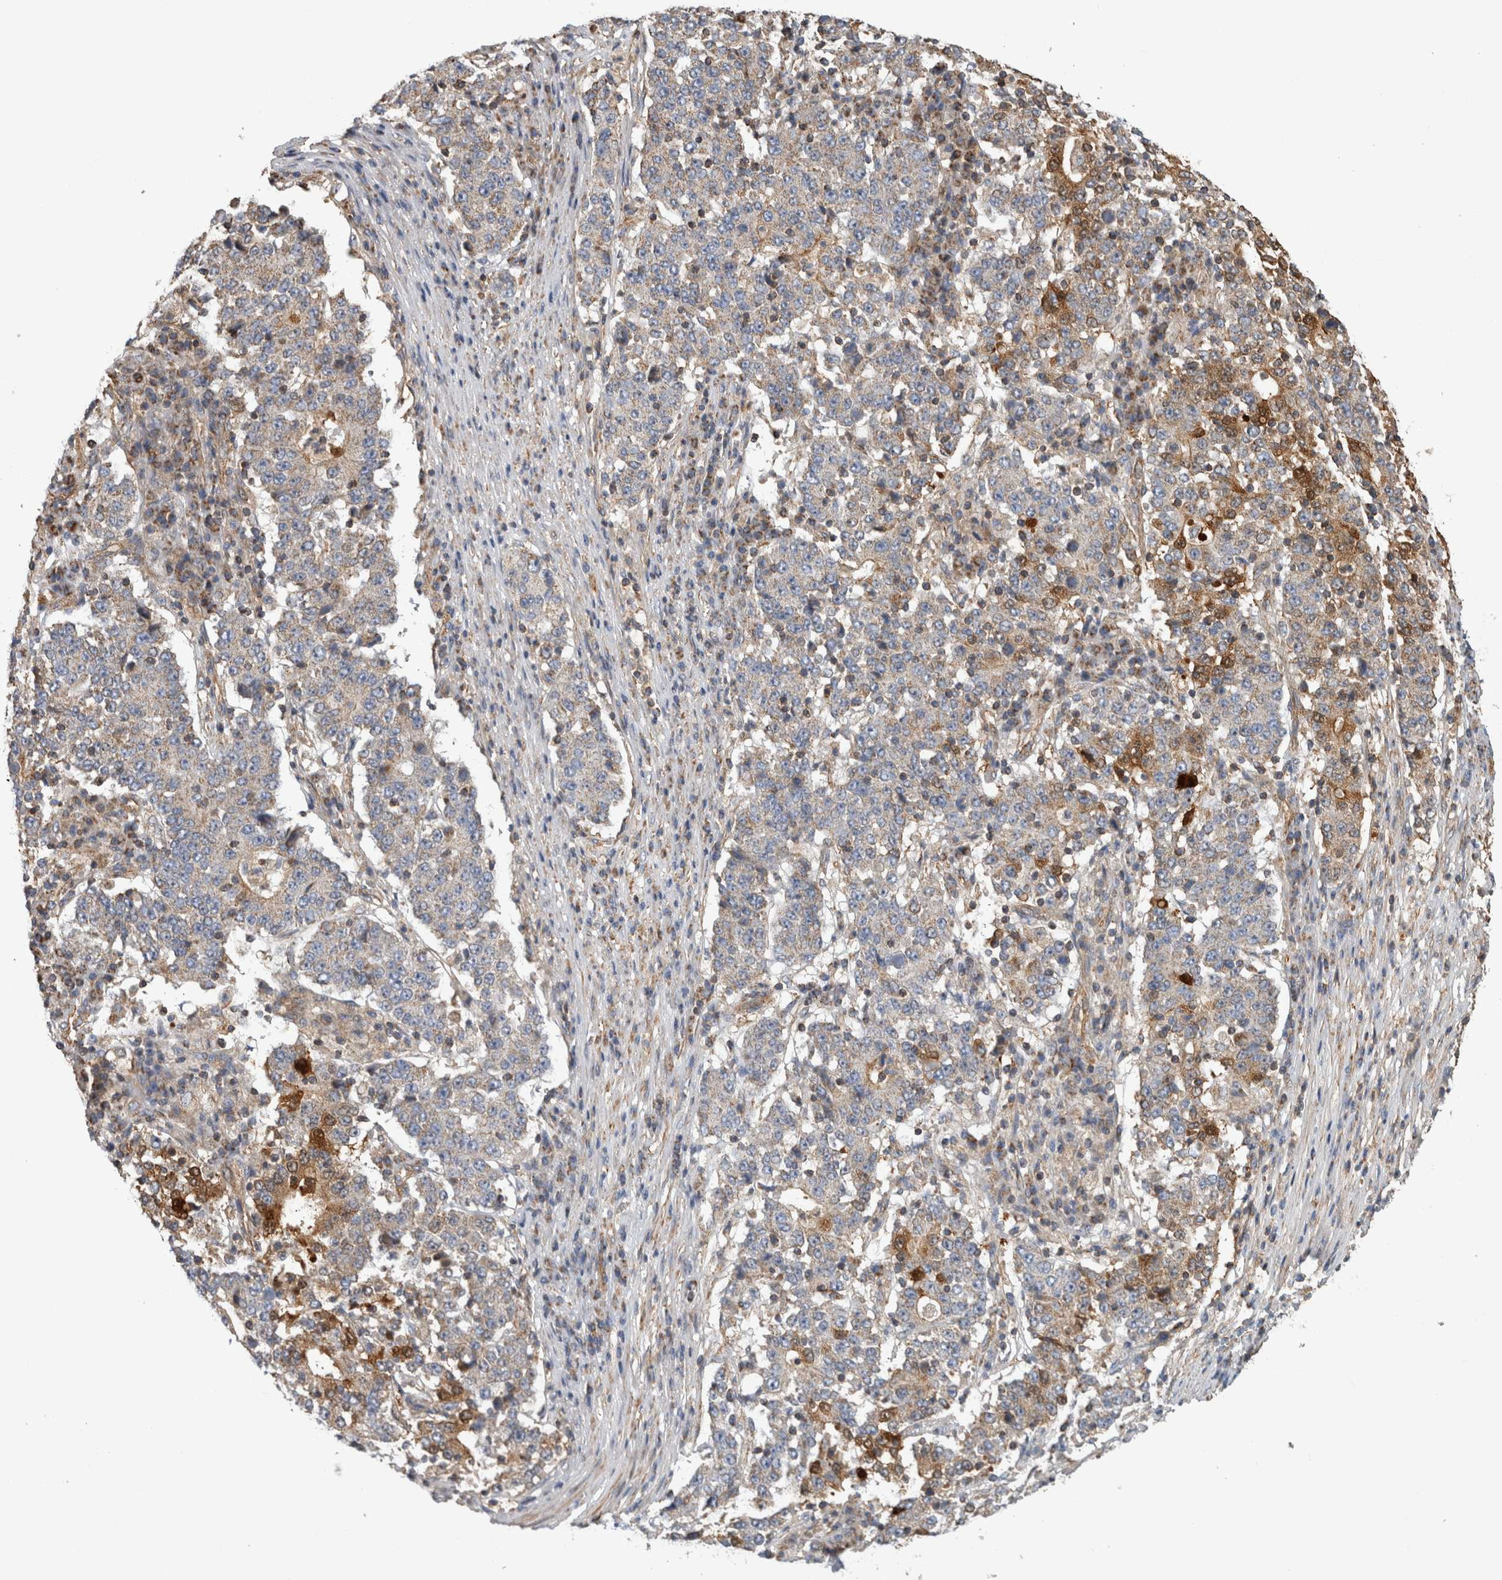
{"staining": {"intensity": "weak", "quantity": "25%-75%", "location": "cytoplasmic/membranous"}, "tissue": "stomach cancer", "cell_type": "Tumor cells", "image_type": "cancer", "snomed": [{"axis": "morphology", "description": "Adenocarcinoma, NOS"}, {"axis": "topography", "description": "Stomach"}], "caption": "Stomach cancer (adenocarcinoma) was stained to show a protein in brown. There is low levels of weak cytoplasmic/membranous staining in approximately 25%-75% of tumor cells.", "gene": "SFXN2", "patient": {"sex": "male", "age": 59}}